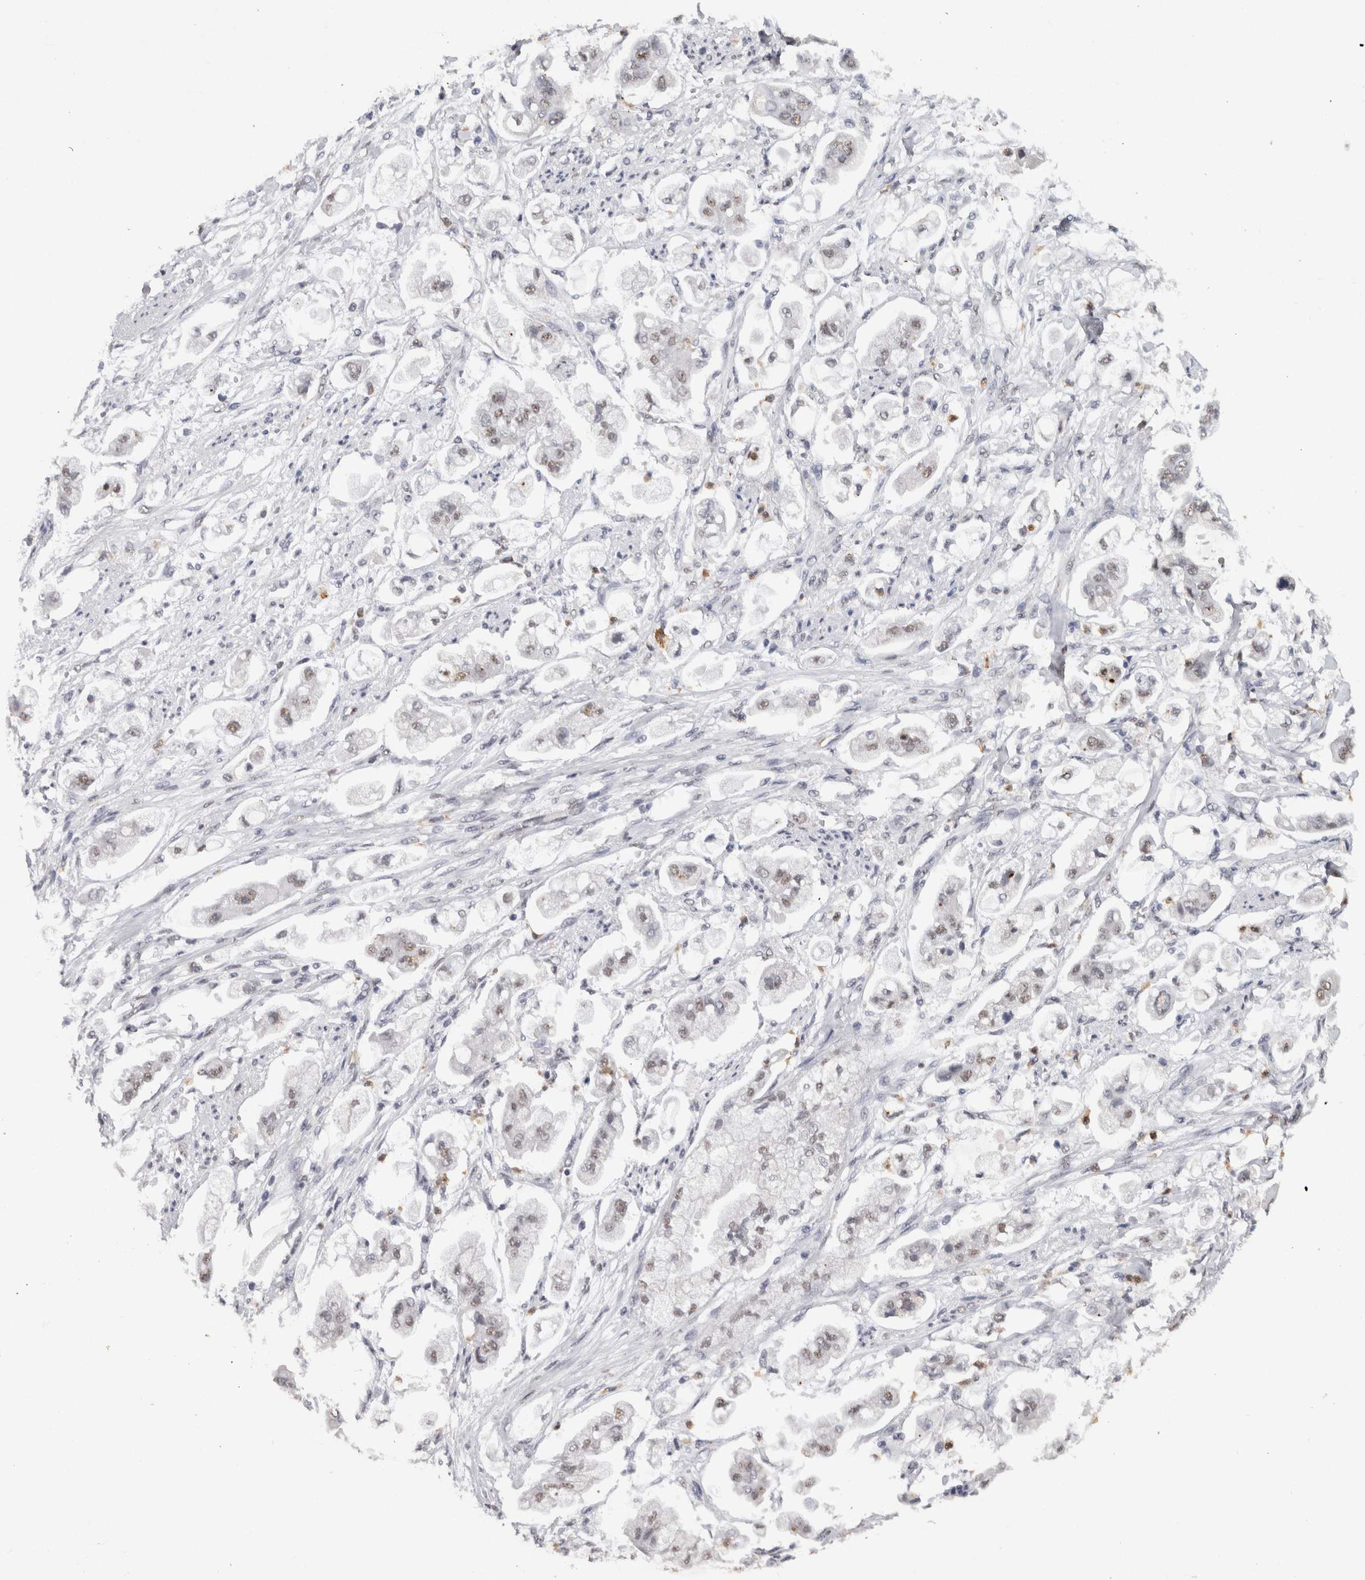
{"staining": {"intensity": "weak", "quantity": "<25%", "location": "nuclear"}, "tissue": "stomach cancer", "cell_type": "Tumor cells", "image_type": "cancer", "snomed": [{"axis": "morphology", "description": "Adenocarcinoma, NOS"}, {"axis": "topography", "description": "Stomach"}], "caption": "An image of human stomach cancer is negative for staining in tumor cells.", "gene": "RPS6KA2", "patient": {"sex": "male", "age": 62}}